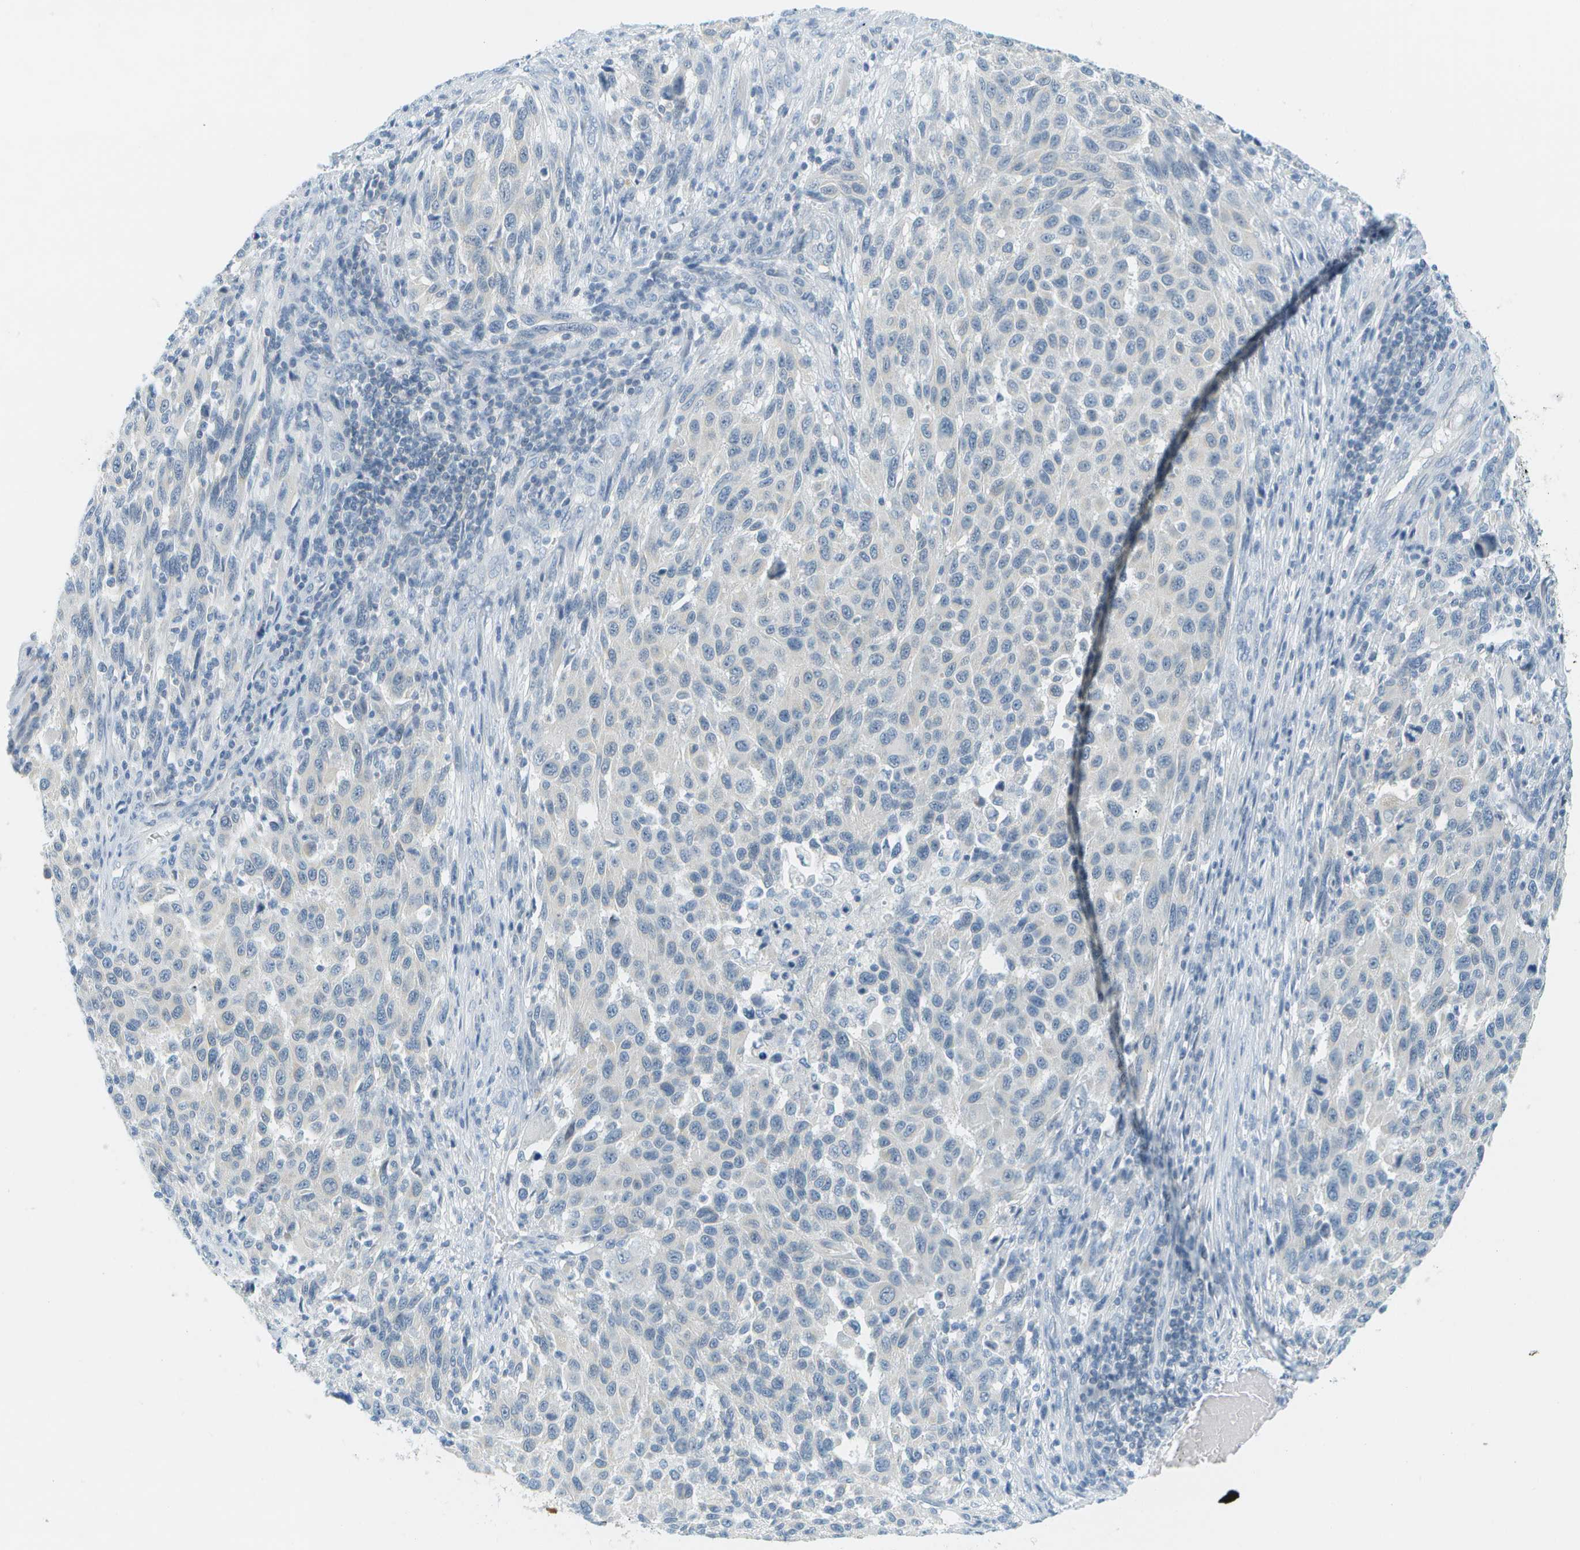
{"staining": {"intensity": "negative", "quantity": "none", "location": "none"}, "tissue": "melanoma", "cell_type": "Tumor cells", "image_type": "cancer", "snomed": [{"axis": "morphology", "description": "Malignant melanoma, Metastatic site"}, {"axis": "topography", "description": "Lymph node"}], "caption": "The photomicrograph reveals no significant staining in tumor cells of malignant melanoma (metastatic site). (DAB immunohistochemistry (IHC), high magnification).", "gene": "SMYD5", "patient": {"sex": "male", "age": 61}}